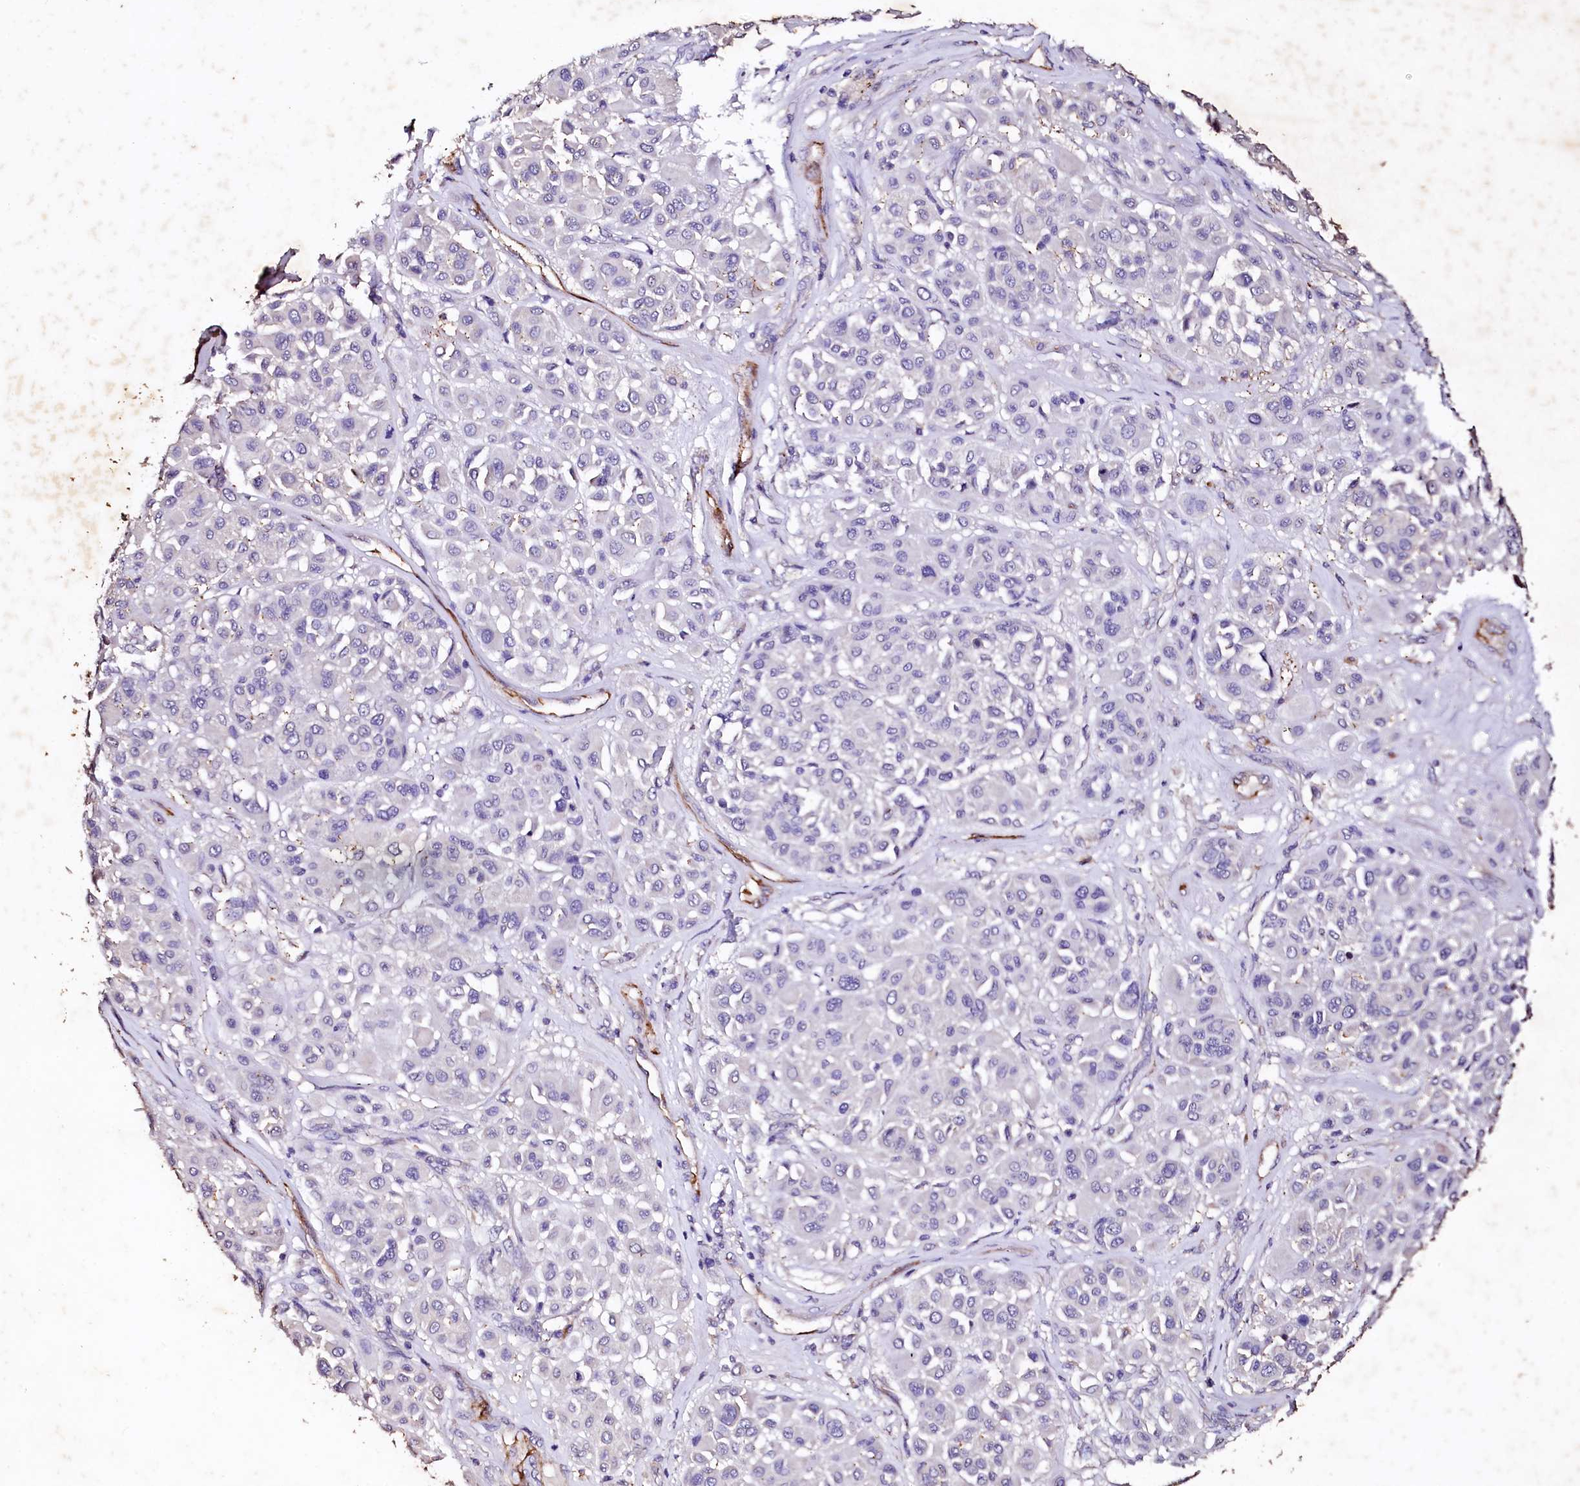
{"staining": {"intensity": "negative", "quantity": "none", "location": "none"}, "tissue": "melanoma", "cell_type": "Tumor cells", "image_type": "cancer", "snomed": [{"axis": "morphology", "description": "Malignant melanoma, Metastatic site"}, {"axis": "topography", "description": "Soft tissue"}], "caption": "Protein analysis of melanoma demonstrates no significant positivity in tumor cells.", "gene": "VPS36", "patient": {"sex": "male", "age": 41}}